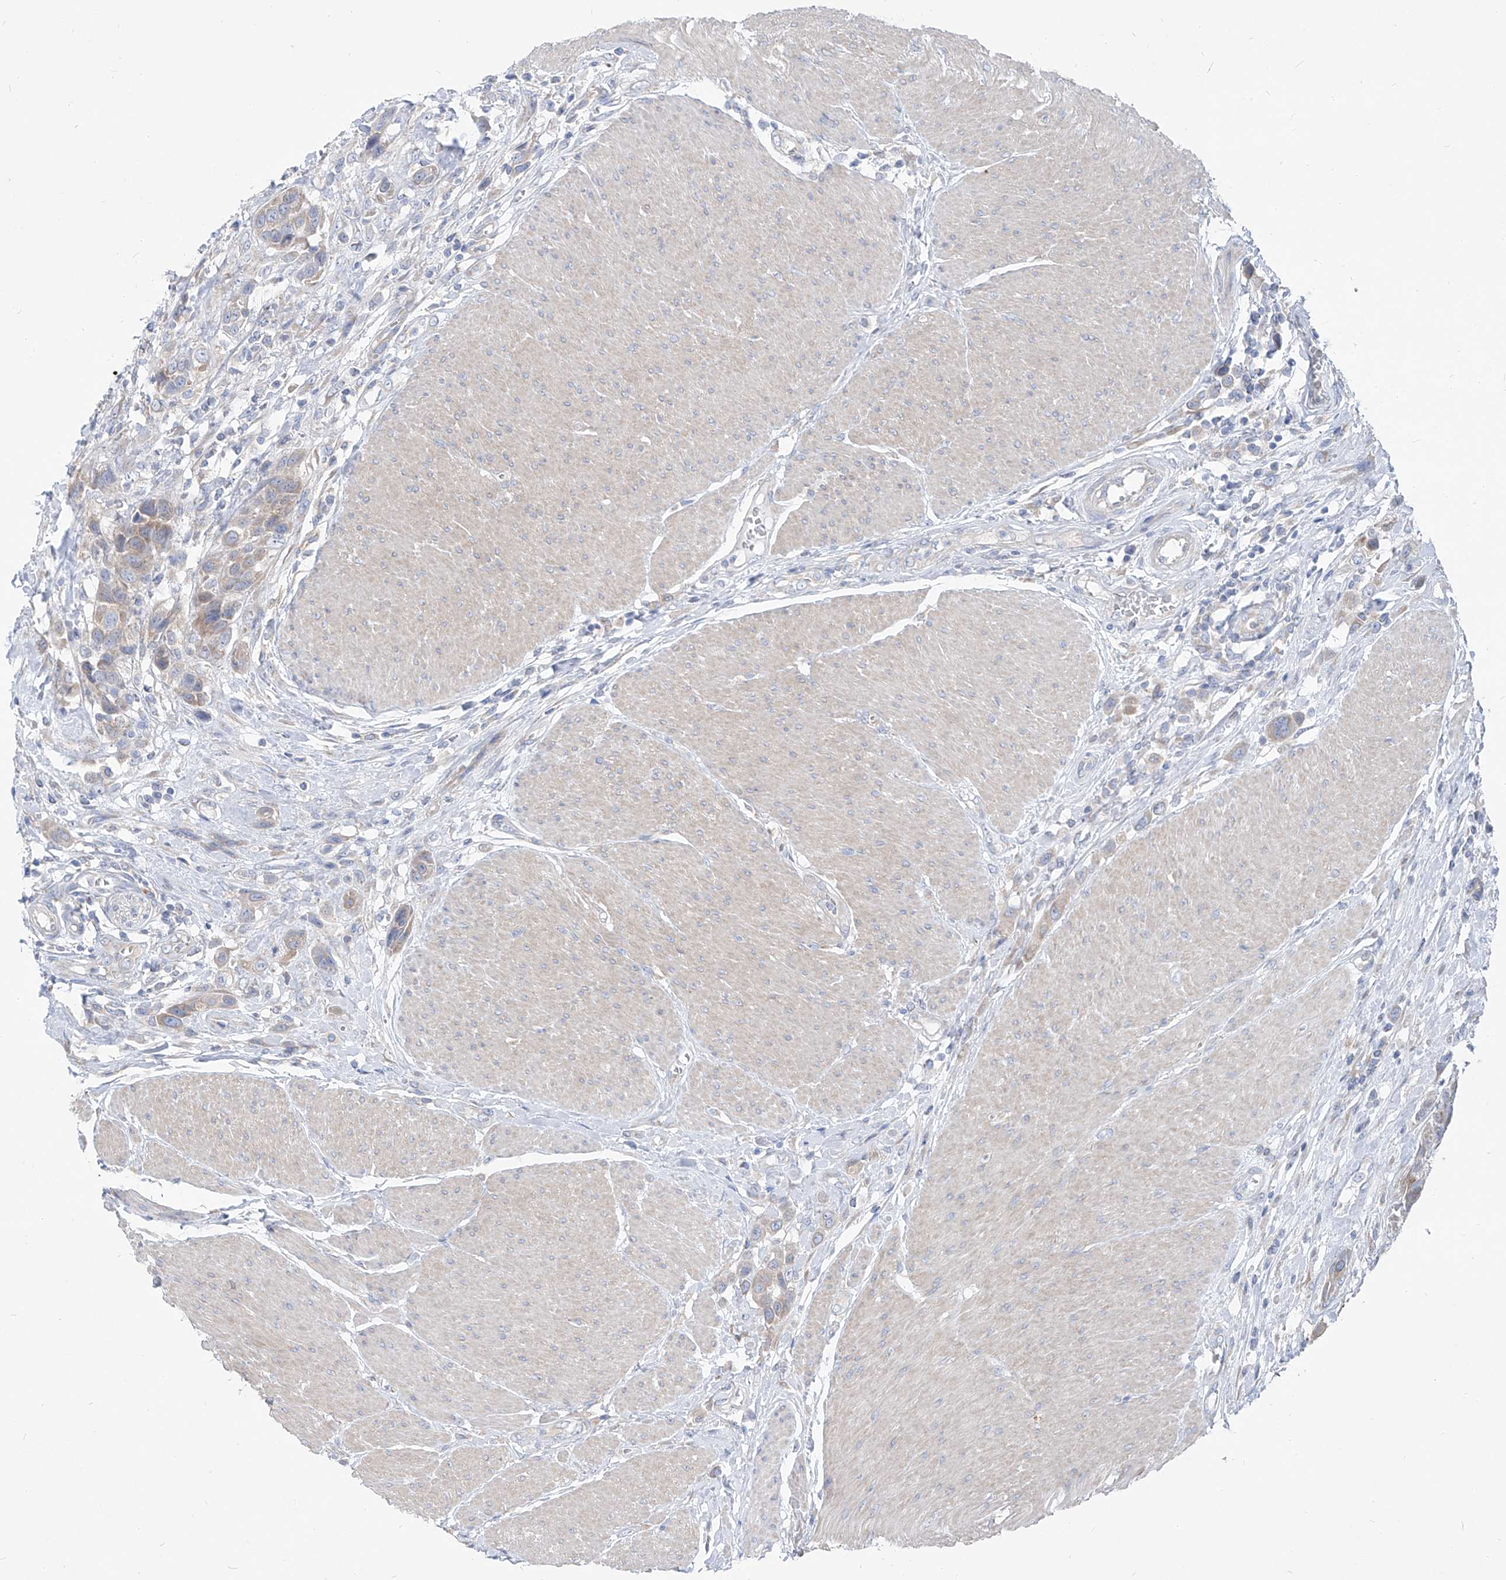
{"staining": {"intensity": "negative", "quantity": "none", "location": "none"}, "tissue": "urothelial cancer", "cell_type": "Tumor cells", "image_type": "cancer", "snomed": [{"axis": "morphology", "description": "Urothelial carcinoma, High grade"}, {"axis": "topography", "description": "Urinary bladder"}], "caption": "Urothelial carcinoma (high-grade) stained for a protein using immunohistochemistry (IHC) reveals no staining tumor cells.", "gene": "UFL1", "patient": {"sex": "male", "age": 50}}